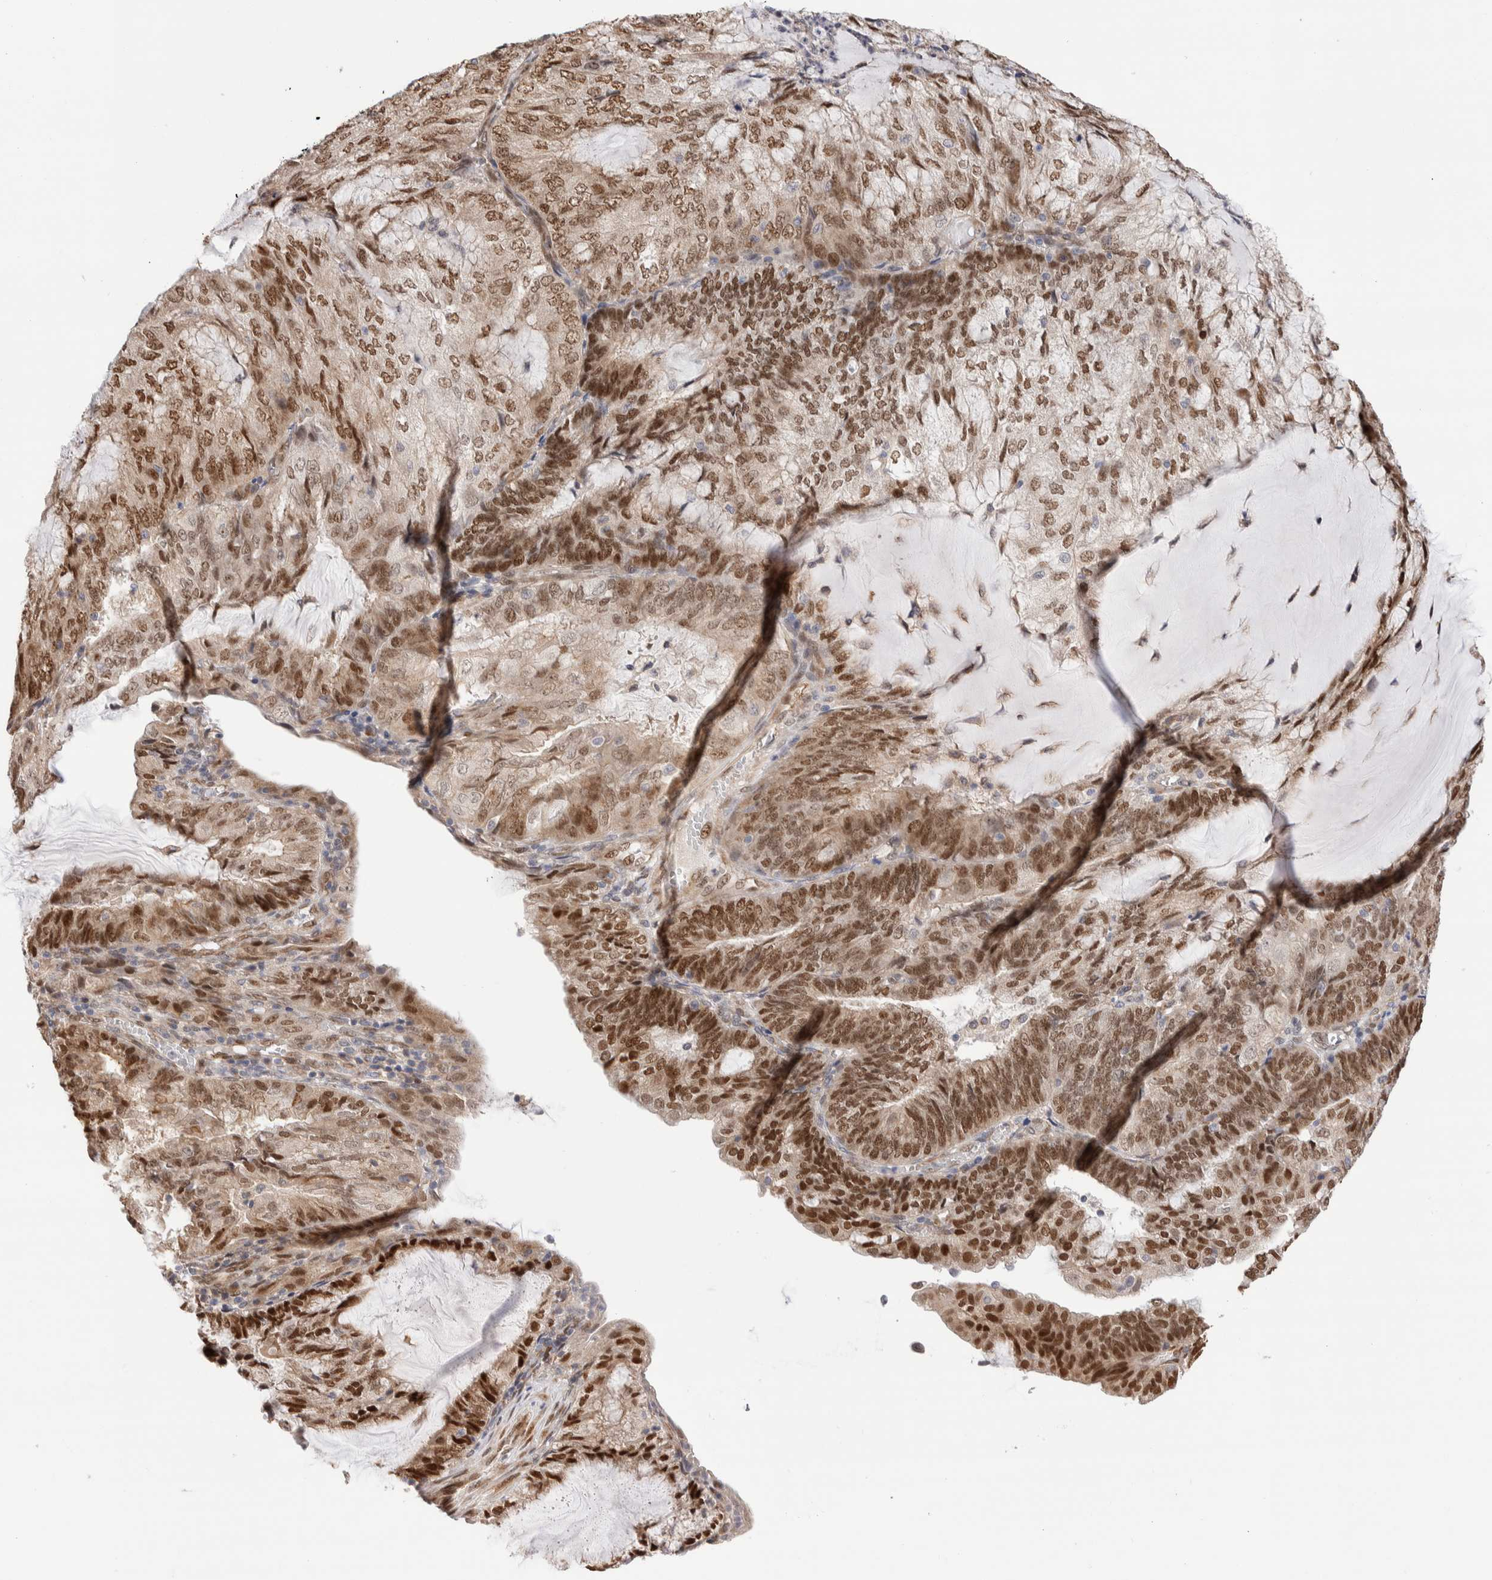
{"staining": {"intensity": "moderate", "quantity": ">75%", "location": "cytoplasmic/membranous,nuclear"}, "tissue": "endometrial cancer", "cell_type": "Tumor cells", "image_type": "cancer", "snomed": [{"axis": "morphology", "description": "Adenocarcinoma, NOS"}, {"axis": "topography", "description": "Endometrium"}], "caption": "Protein analysis of endometrial cancer (adenocarcinoma) tissue exhibits moderate cytoplasmic/membranous and nuclear staining in approximately >75% of tumor cells.", "gene": "NSMAF", "patient": {"sex": "female", "age": 81}}